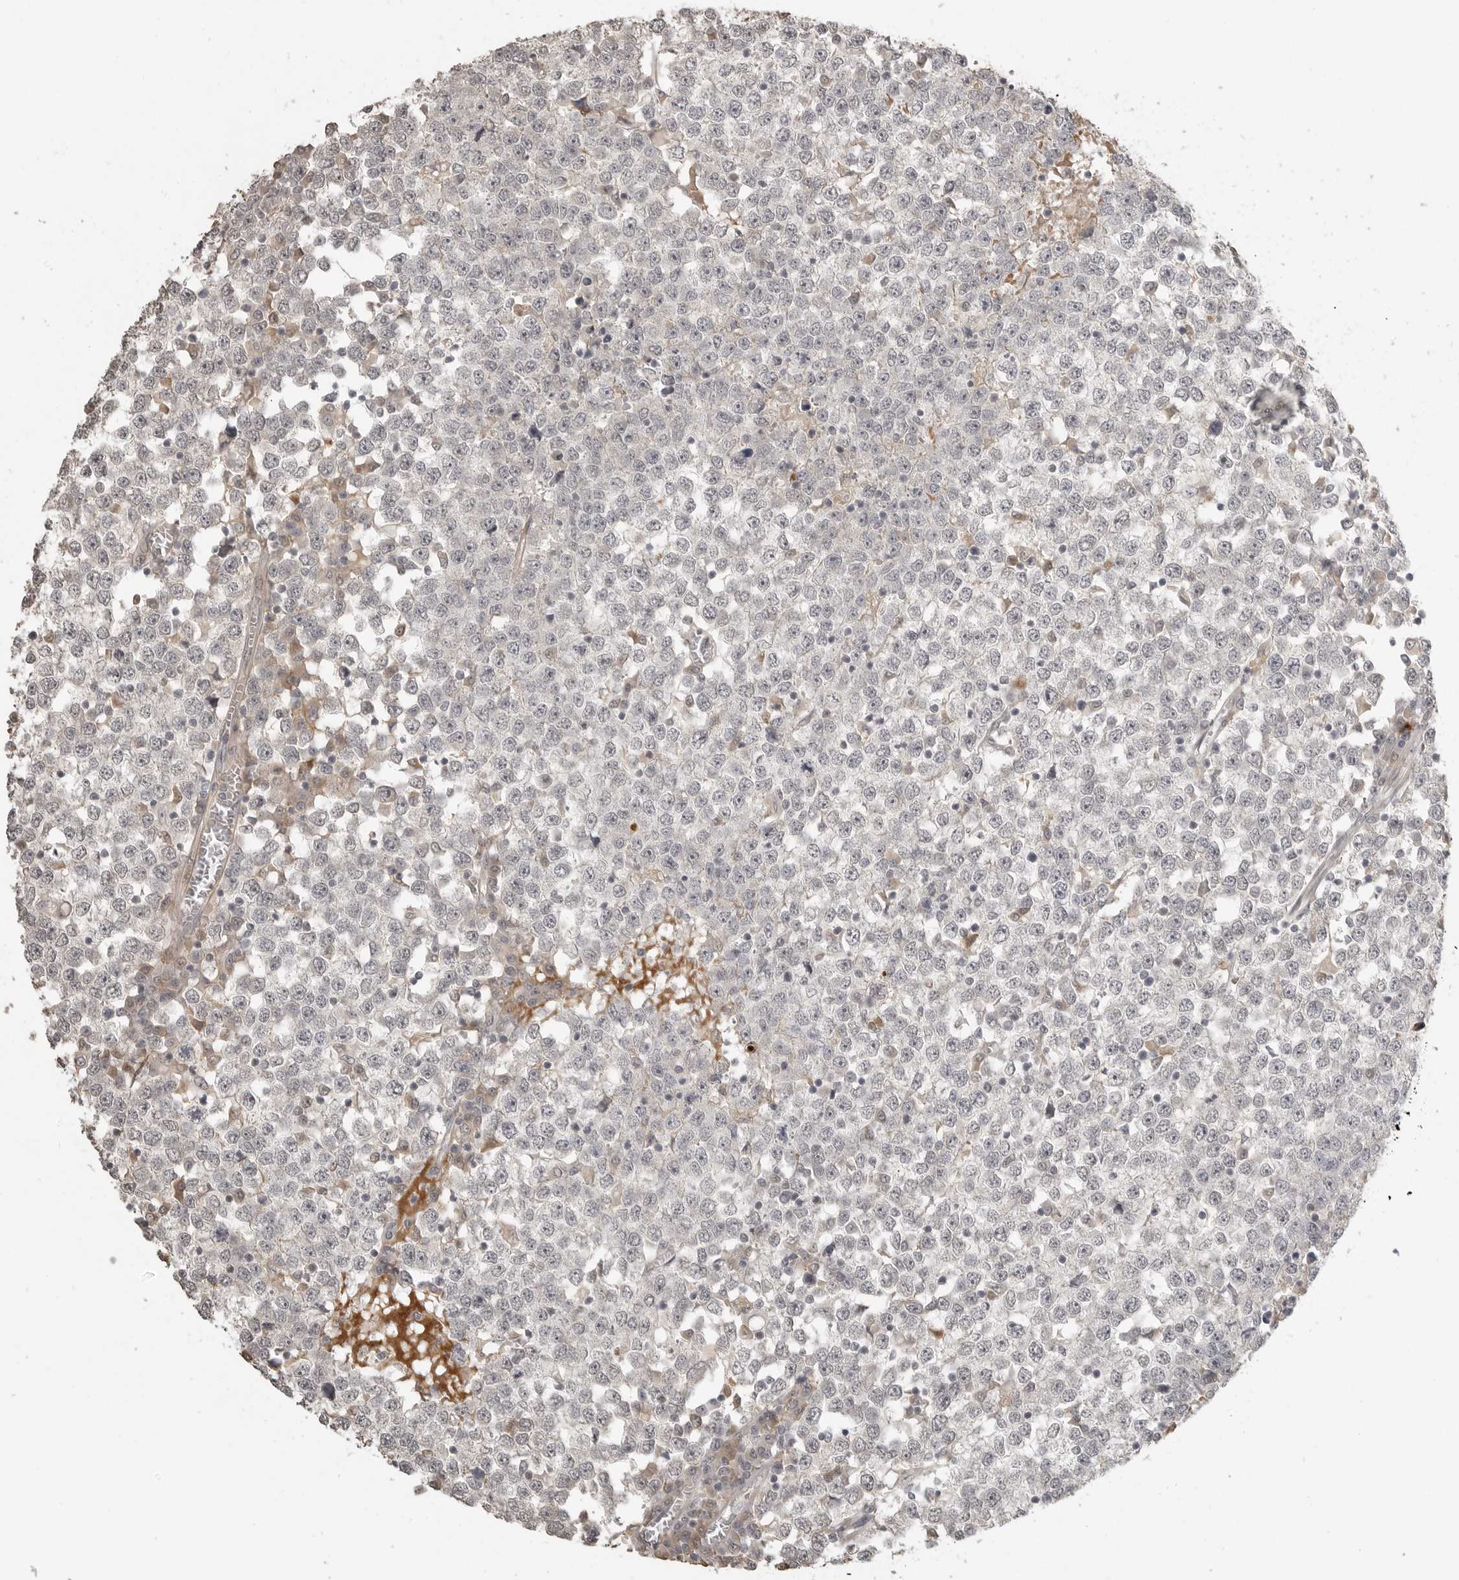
{"staining": {"intensity": "negative", "quantity": "none", "location": "none"}, "tissue": "testis cancer", "cell_type": "Tumor cells", "image_type": "cancer", "snomed": [{"axis": "morphology", "description": "Seminoma, NOS"}, {"axis": "topography", "description": "Testis"}], "caption": "Immunohistochemistry (IHC) photomicrograph of human testis cancer stained for a protein (brown), which shows no staining in tumor cells.", "gene": "SMG8", "patient": {"sex": "male", "age": 65}}